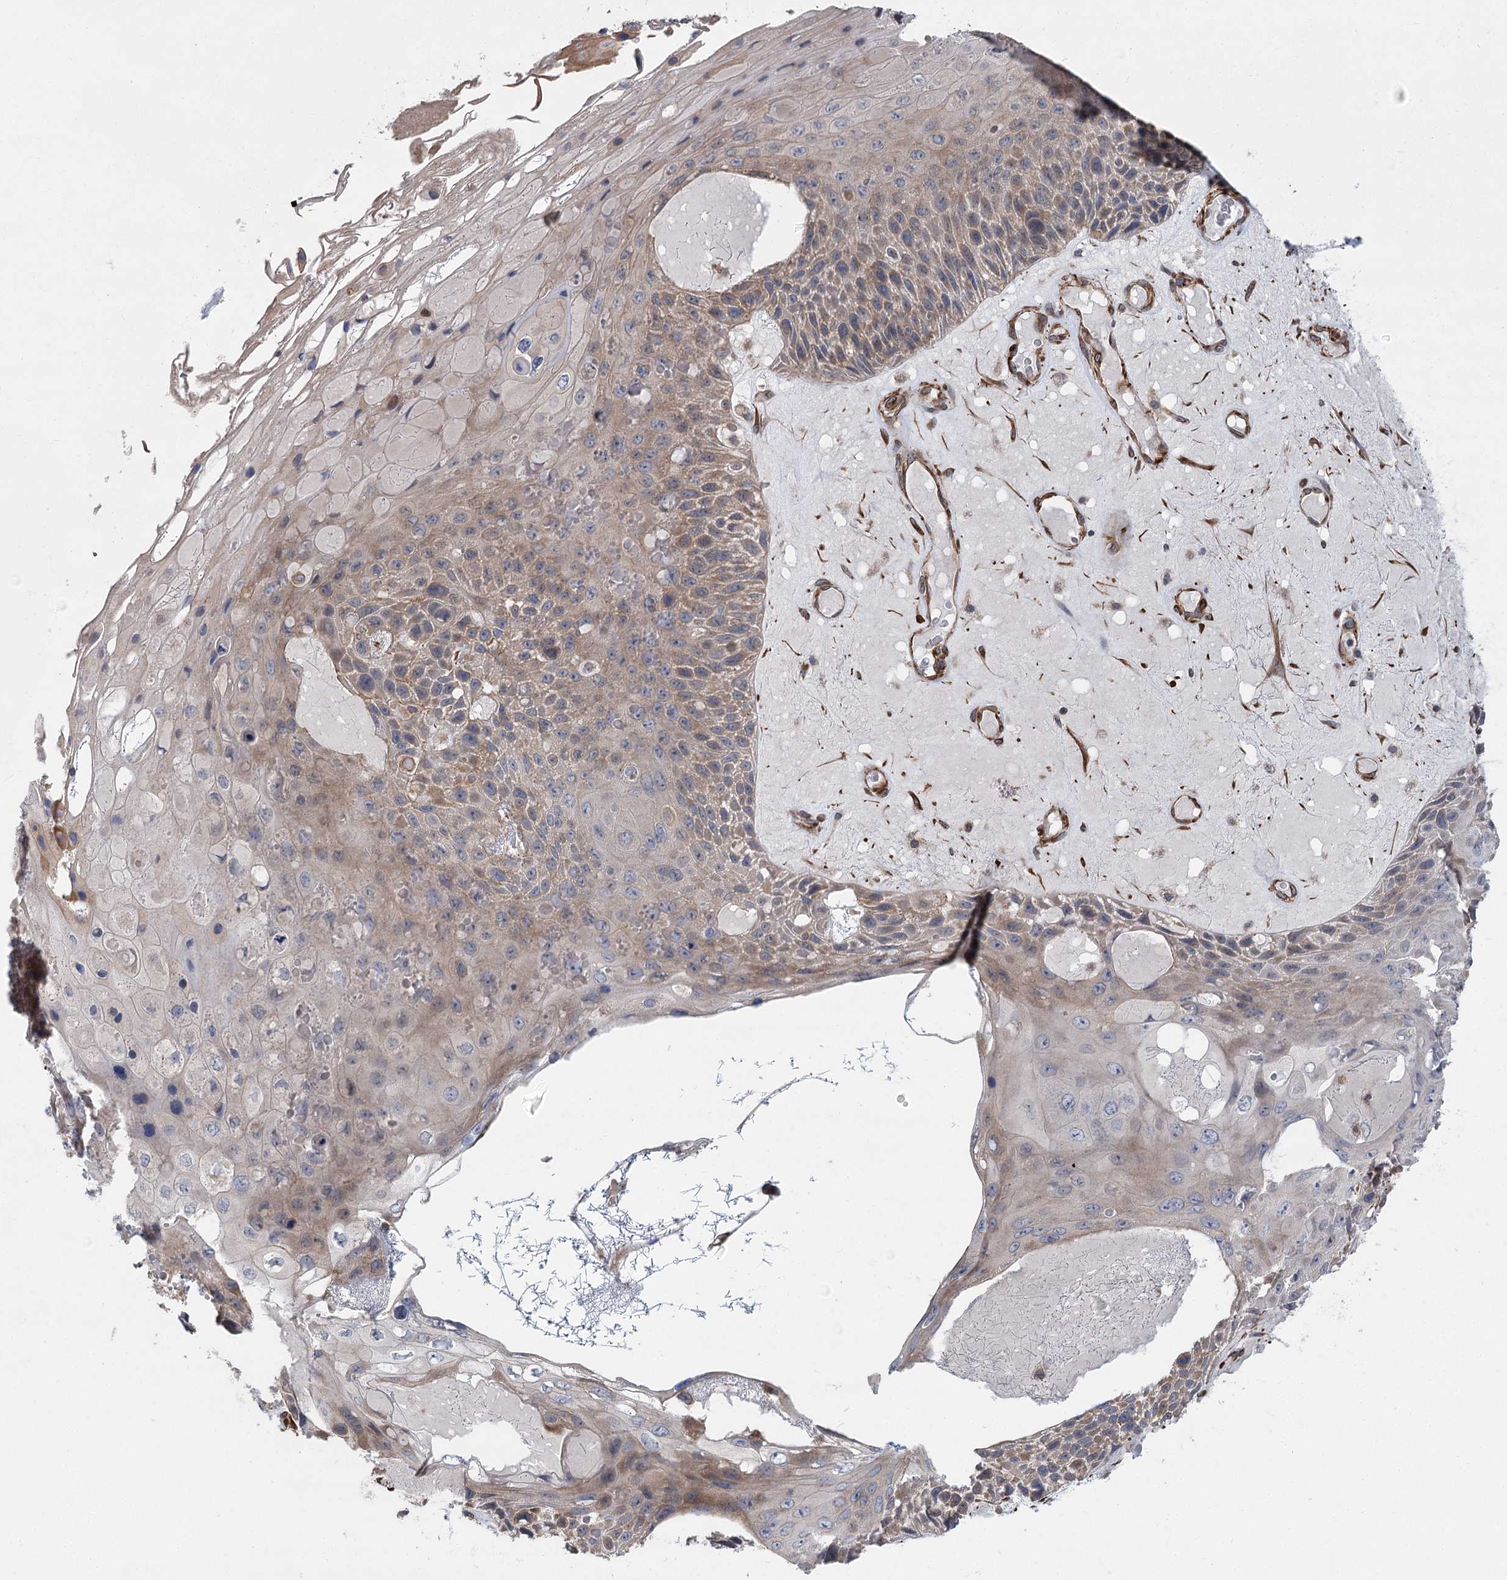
{"staining": {"intensity": "weak", "quantity": "25%-75%", "location": "cytoplasmic/membranous"}, "tissue": "skin cancer", "cell_type": "Tumor cells", "image_type": "cancer", "snomed": [{"axis": "morphology", "description": "Squamous cell carcinoma, NOS"}, {"axis": "topography", "description": "Skin"}], "caption": "About 25%-75% of tumor cells in skin cancer display weak cytoplasmic/membranous protein expression as visualized by brown immunohistochemical staining.", "gene": "RWDD4", "patient": {"sex": "female", "age": 88}}